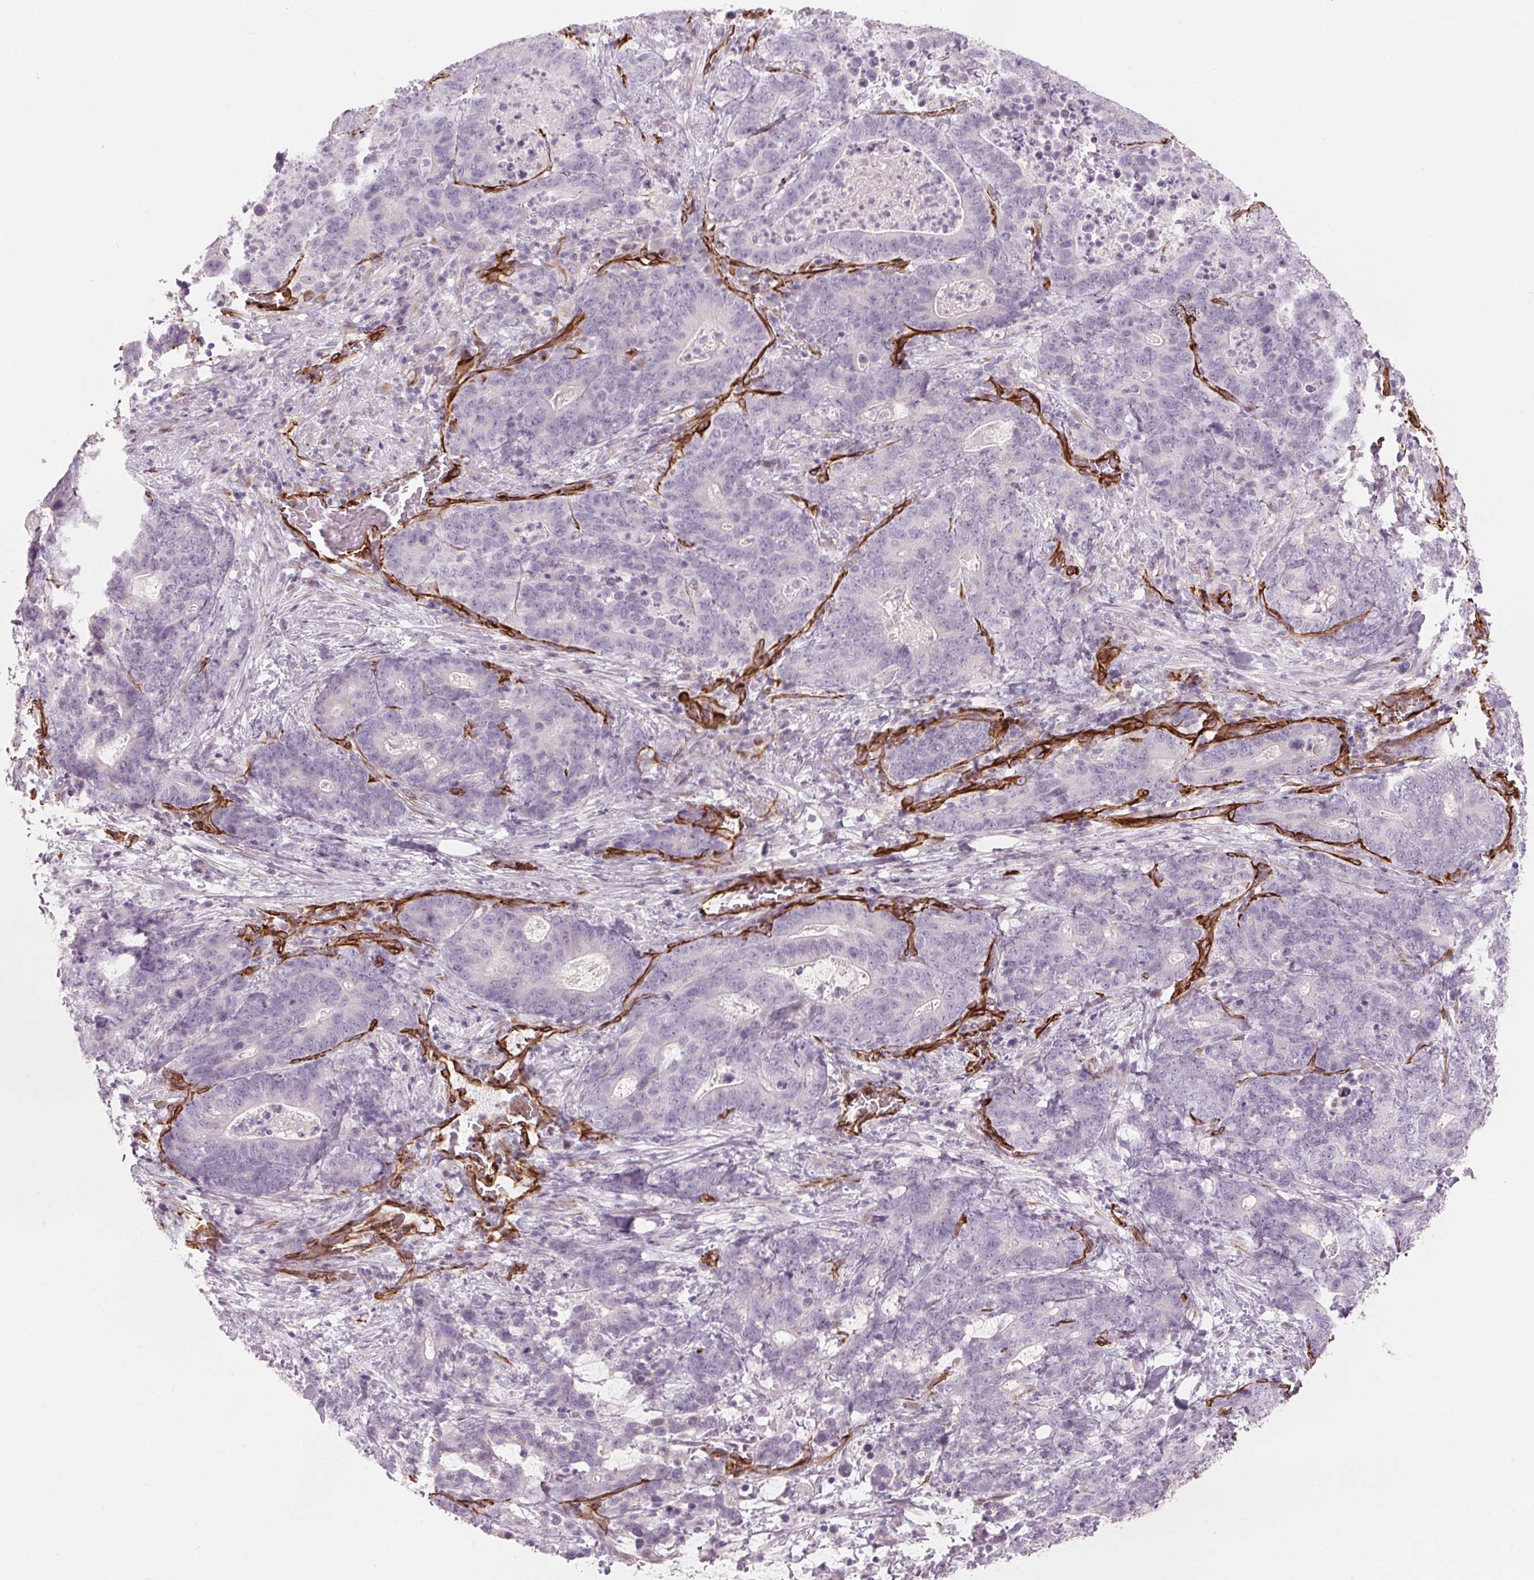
{"staining": {"intensity": "negative", "quantity": "none", "location": "none"}, "tissue": "stomach cancer", "cell_type": "Tumor cells", "image_type": "cancer", "snomed": [{"axis": "morphology", "description": "Normal tissue, NOS"}, {"axis": "morphology", "description": "Adenocarcinoma, NOS"}, {"axis": "topography", "description": "Stomach"}], "caption": "There is no significant expression in tumor cells of adenocarcinoma (stomach). (Stains: DAB IHC with hematoxylin counter stain, Microscopy: brightfield microscopy at high magnification).", "gene": "CLPS", "patient": {"sex": "female", "age": 64}}